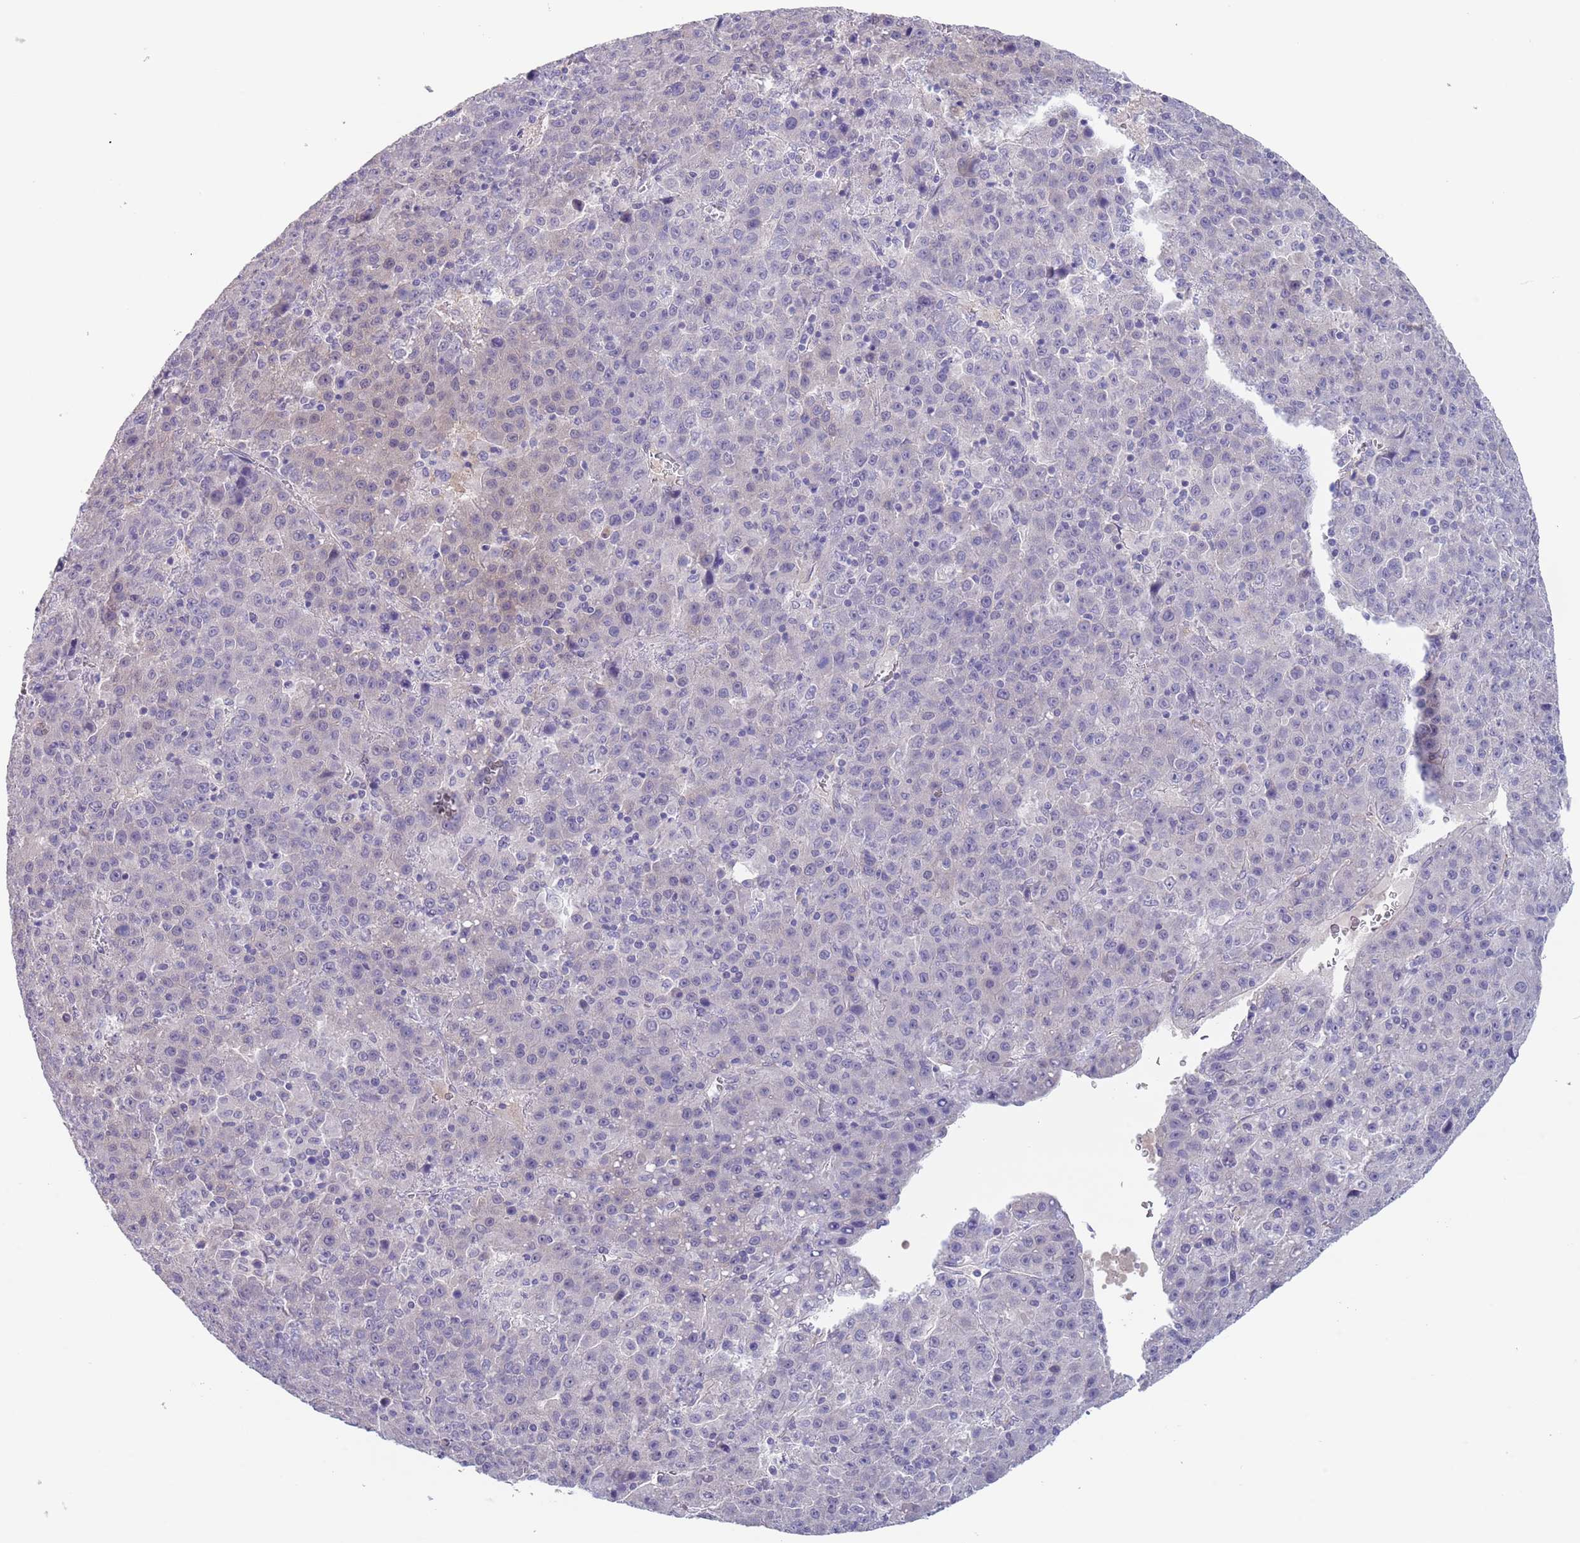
{"staining": {"intensity": "negative", "quantity": "none", "location": "none"}, "tissue": "liver cancer", "cell_type": "Tumor cells", "image_type": "cancer", "snomed": [{"axis": "morphology", "description": "Carcinoma, Hepatocellular, NOS"}, {"axis": "topography", "description": "Liver"}], "caption": "This is an immunohistochemistry (IHC) histopathology image of hepatocellular carcinoma (liver). There is no positivity in tumor cells.", "gene": "RNF169", "patient": {"sex": "female", "age": 53}}